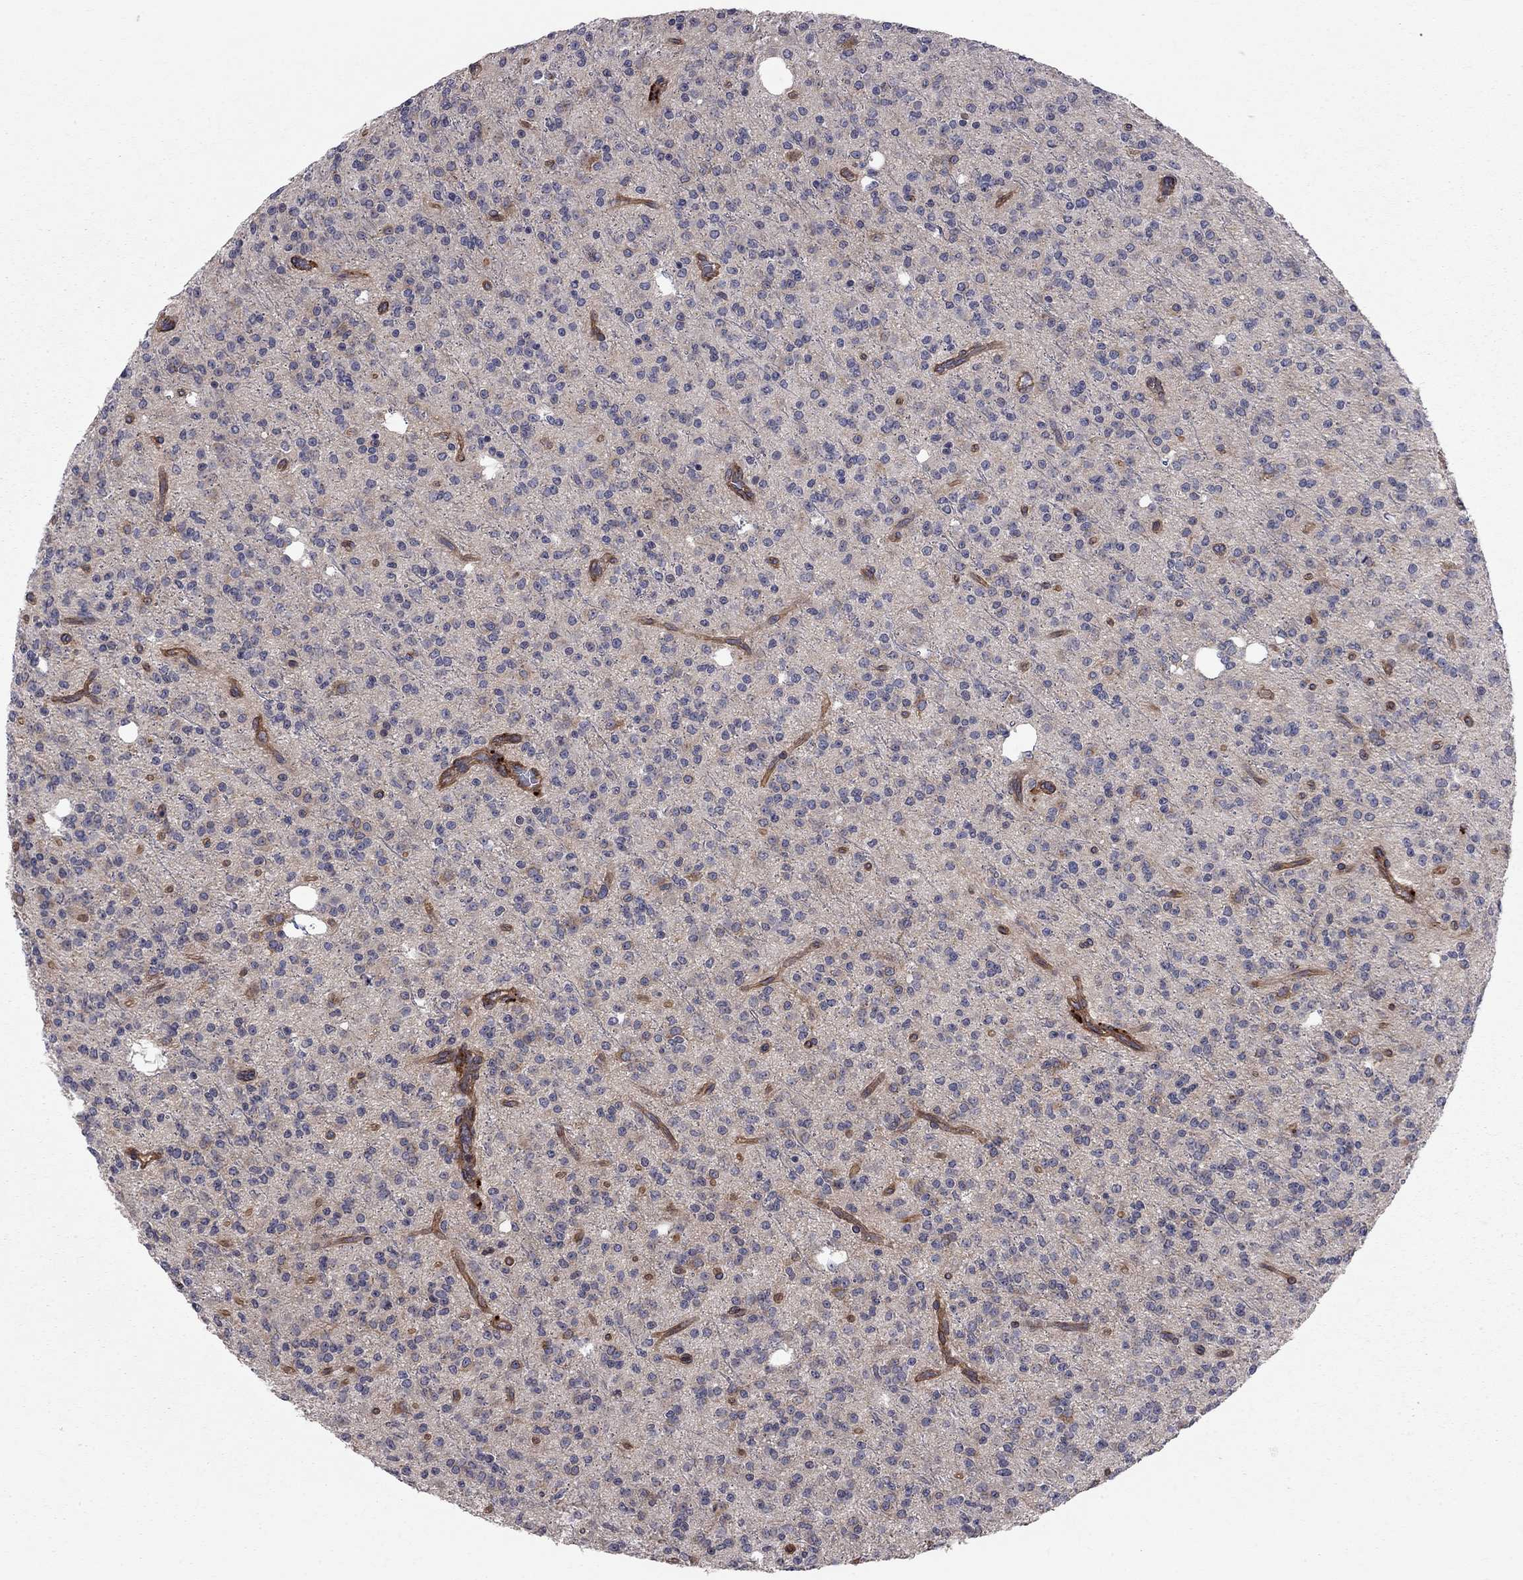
{"staining": {"intensity": "negative", "quantity": "none", "location": "none"}, "tissue": "glioma", "cell_type": "Tumor cells", "image_type": "cancer", "snomed": [{"axis": "morphology", "description": "Glioma, malignant, Low grade"}, {"axis": "topography", "description": "Brain"}], "caption": "The photomicrograph exhibits no significant positivity in tumor cells of malignant low-grade glioma.", "gene": "RASEF", "patient": {"sex": "male", "age": 27}}